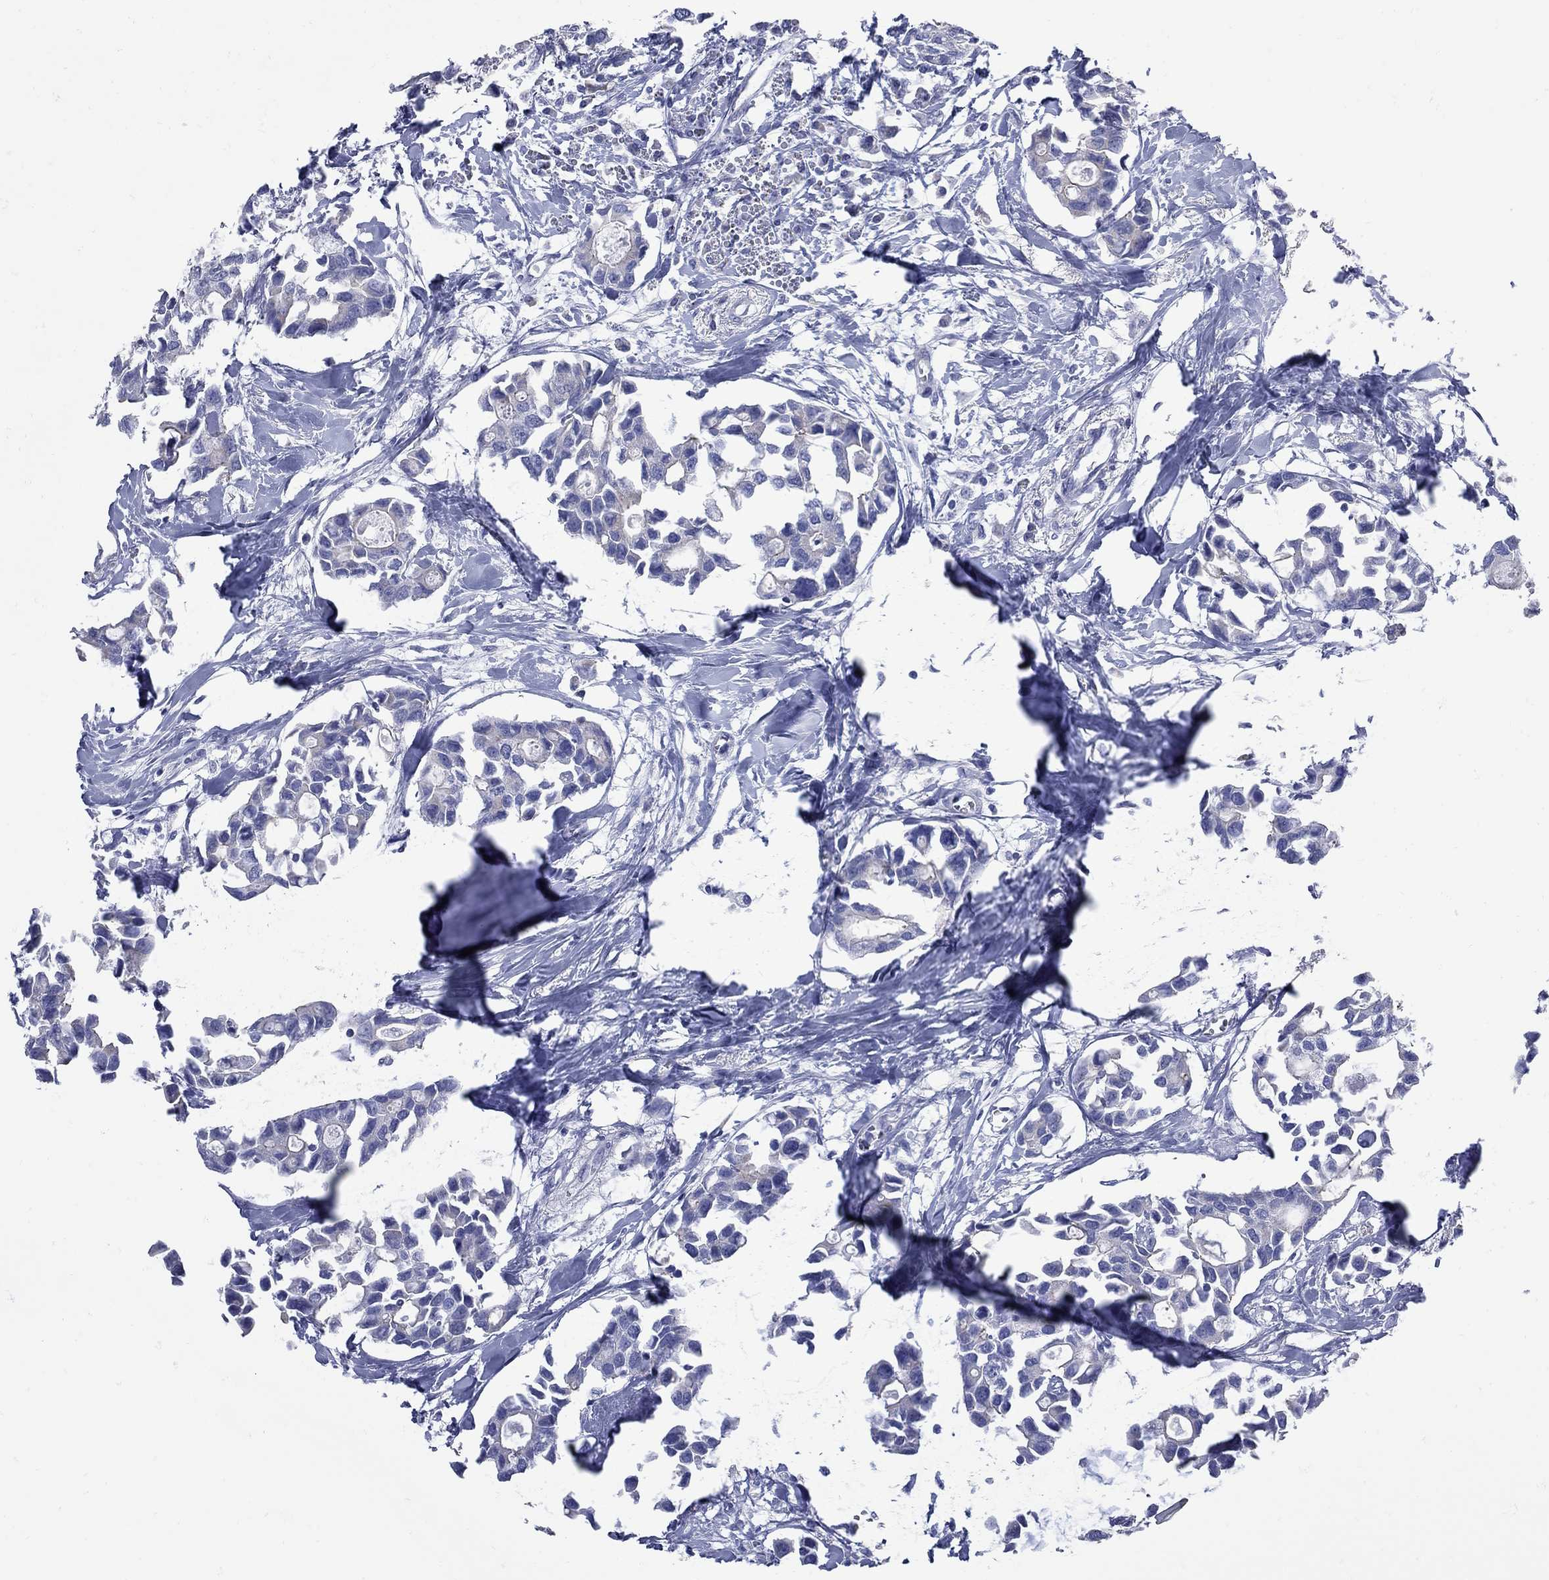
{"staining": {"intensity": "weak", "quantity": "<25%", "location": "cytoplasmic/membranous"}, "tissue": "breast cancer", "cell_type": "Tumor cells", "image_type": "cancer", "snomed": [{"axis": "morphology", "description": "Duct carcinoma"}, {"axis": "topography", "description": "Breast"}], "caption": "Tumor cells show no significant protein staining in breast cancer. The staining is performed using DAB (3,3'-diaminobenzidine) brown chromogen with nuclei counter-stained in using hematoxylin.", "gene": "PDZD3", "patient": {"sex": "female", "age": 83}}